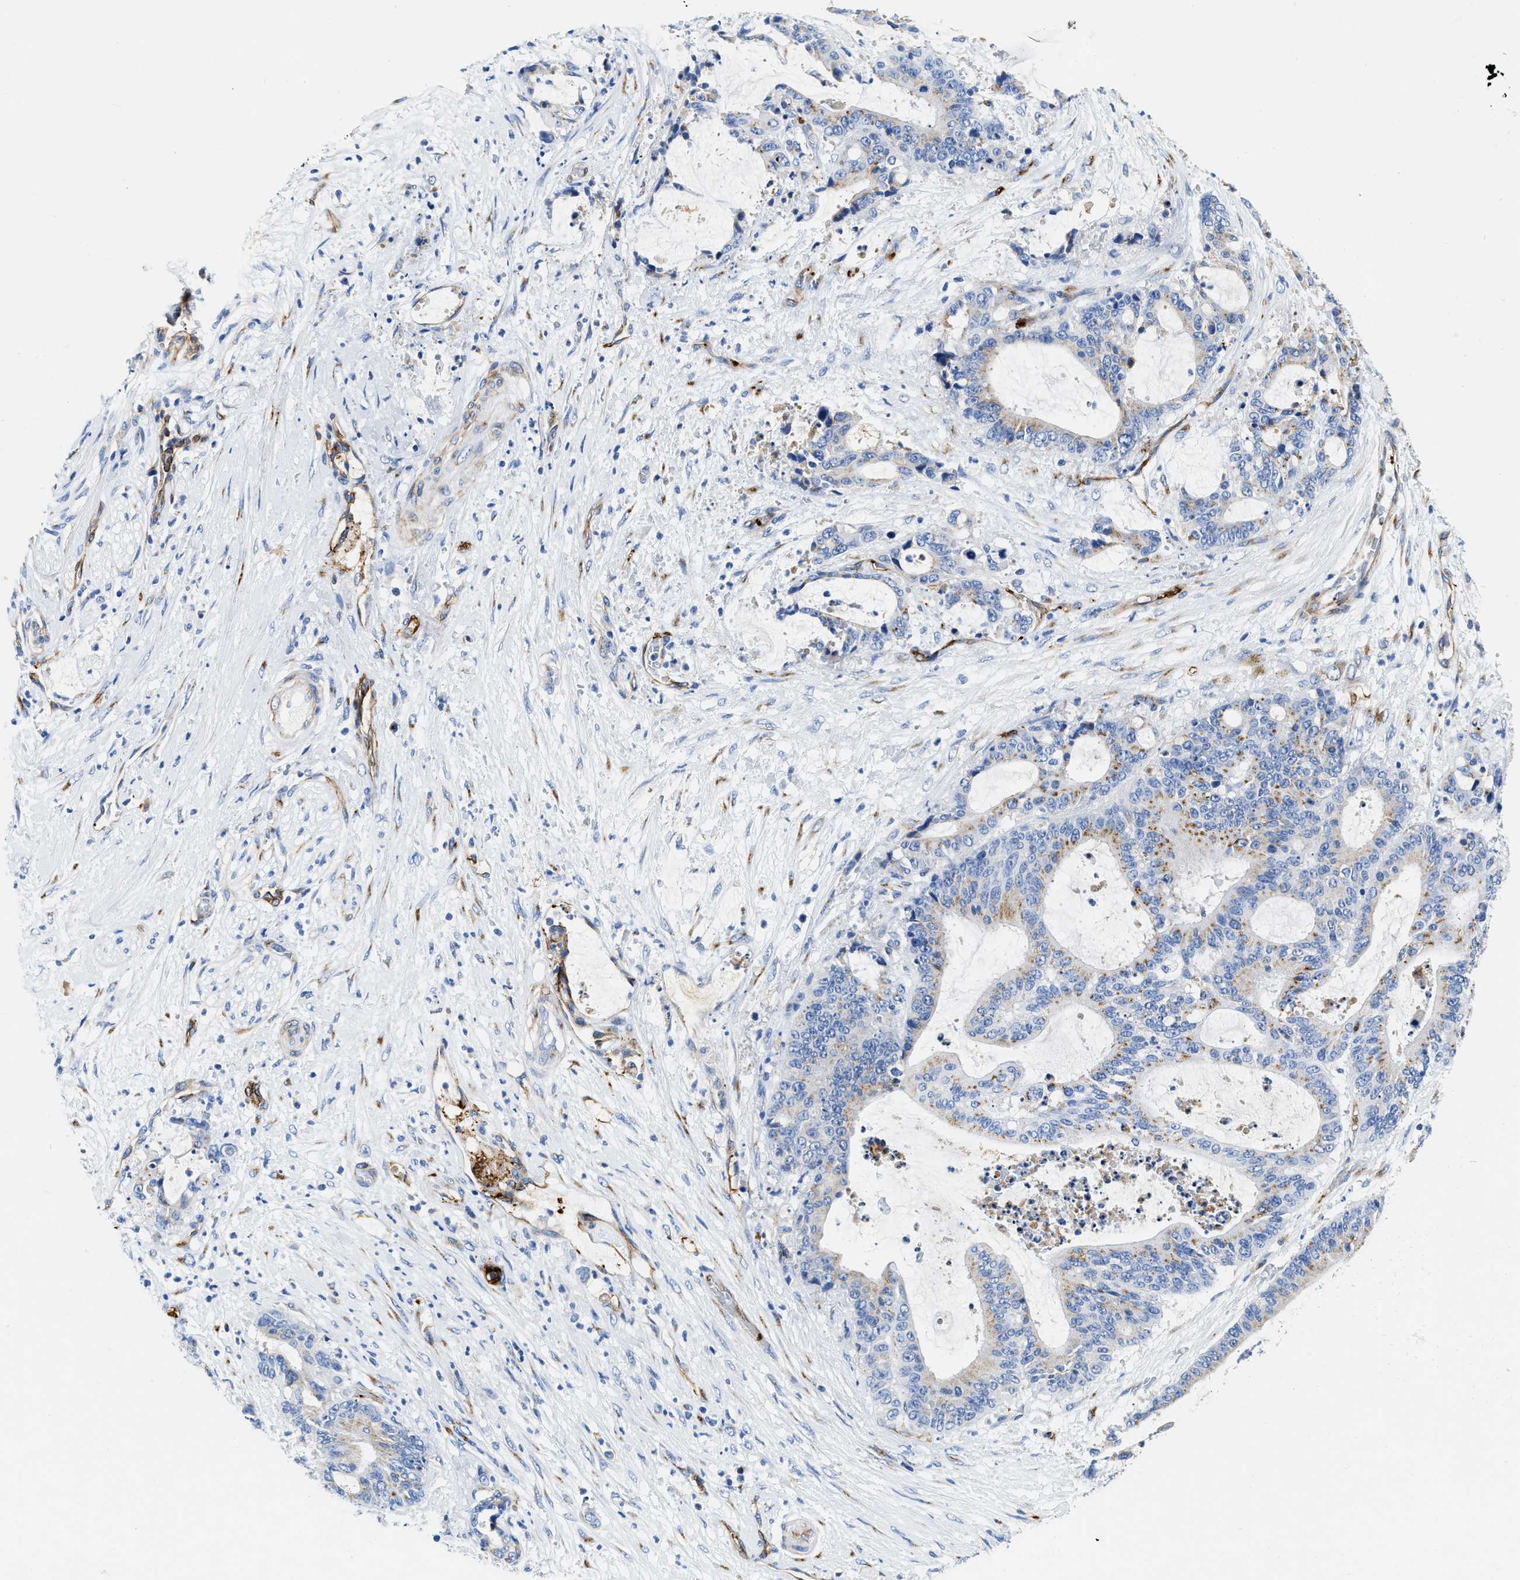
{"staining": {"intensity": "moderate", "quantity": "25%-75%", "location": "cytoplasmic/membranous"}, "tissue": "liver cancer", "cell_type": "Tumor cells", "image_type": "cancer", "snomed": [{"axis": "morphology", "description": "Normal tissue, NOS"}, {"axis": "morphology", "description": "Cholangiocarcinoma"}, {"axis": "topography", "description": "Liver"}, {"axis": "topography", "description": "Peripheral nerve tissue"}], "caption": "Liver cancer was stained to show a protein in brown. There is medium levels of moderate cytoplasmic/membranous staining in approximately 25%-75% of tumor cells.", "gene": "TVP23B", "patient": {"sex": "female", "age": 73}}